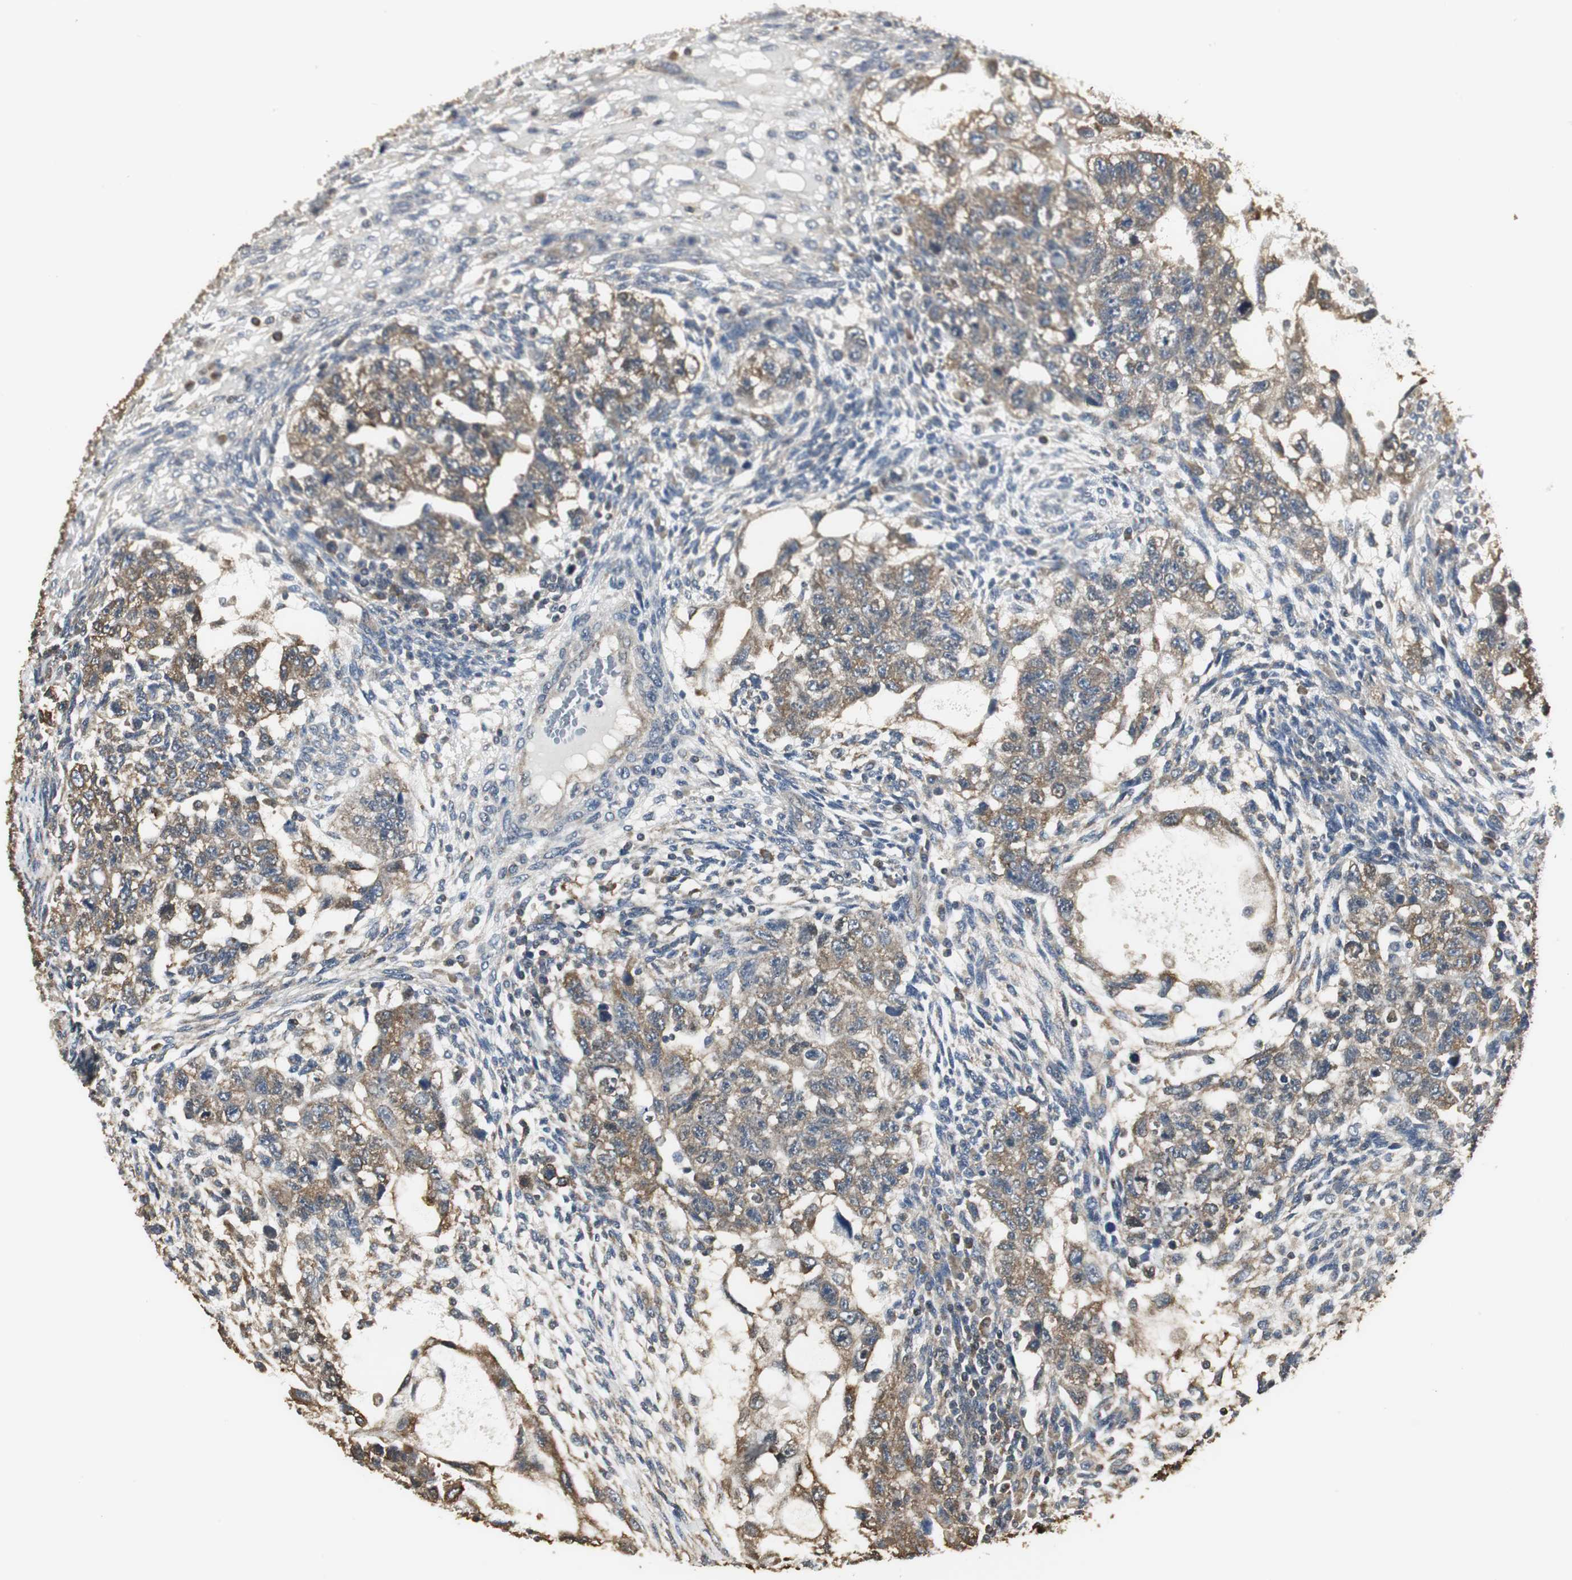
{"staining": {"intensity": "moderate", "quantity": ">75%", "location": "cytoplasmic/membranous"}, "tissue": "testis cancer", "cell_type": "Tumor cells", "image_type": "cancer", "snomed": [{"axis": "morphology", "description": "Normal tissue, NOS"}, {"axis": "morphology", "description": "Carcinoma, Embryonal, NOS"}, {"axis": "topography", "description": "Testis"}], "caption": "High-power microscopy captured an immunohistochemistry micrograph of embryonal carcinoma (testis), revealing moderate cytoplasmic/membranous expression in approximately >75% of tumor cells. The protein of interest is shown in brown color, while the nuclei are stained blue.", "gene": "CCT5", "patient": {"sex": "male", "age": 36}}